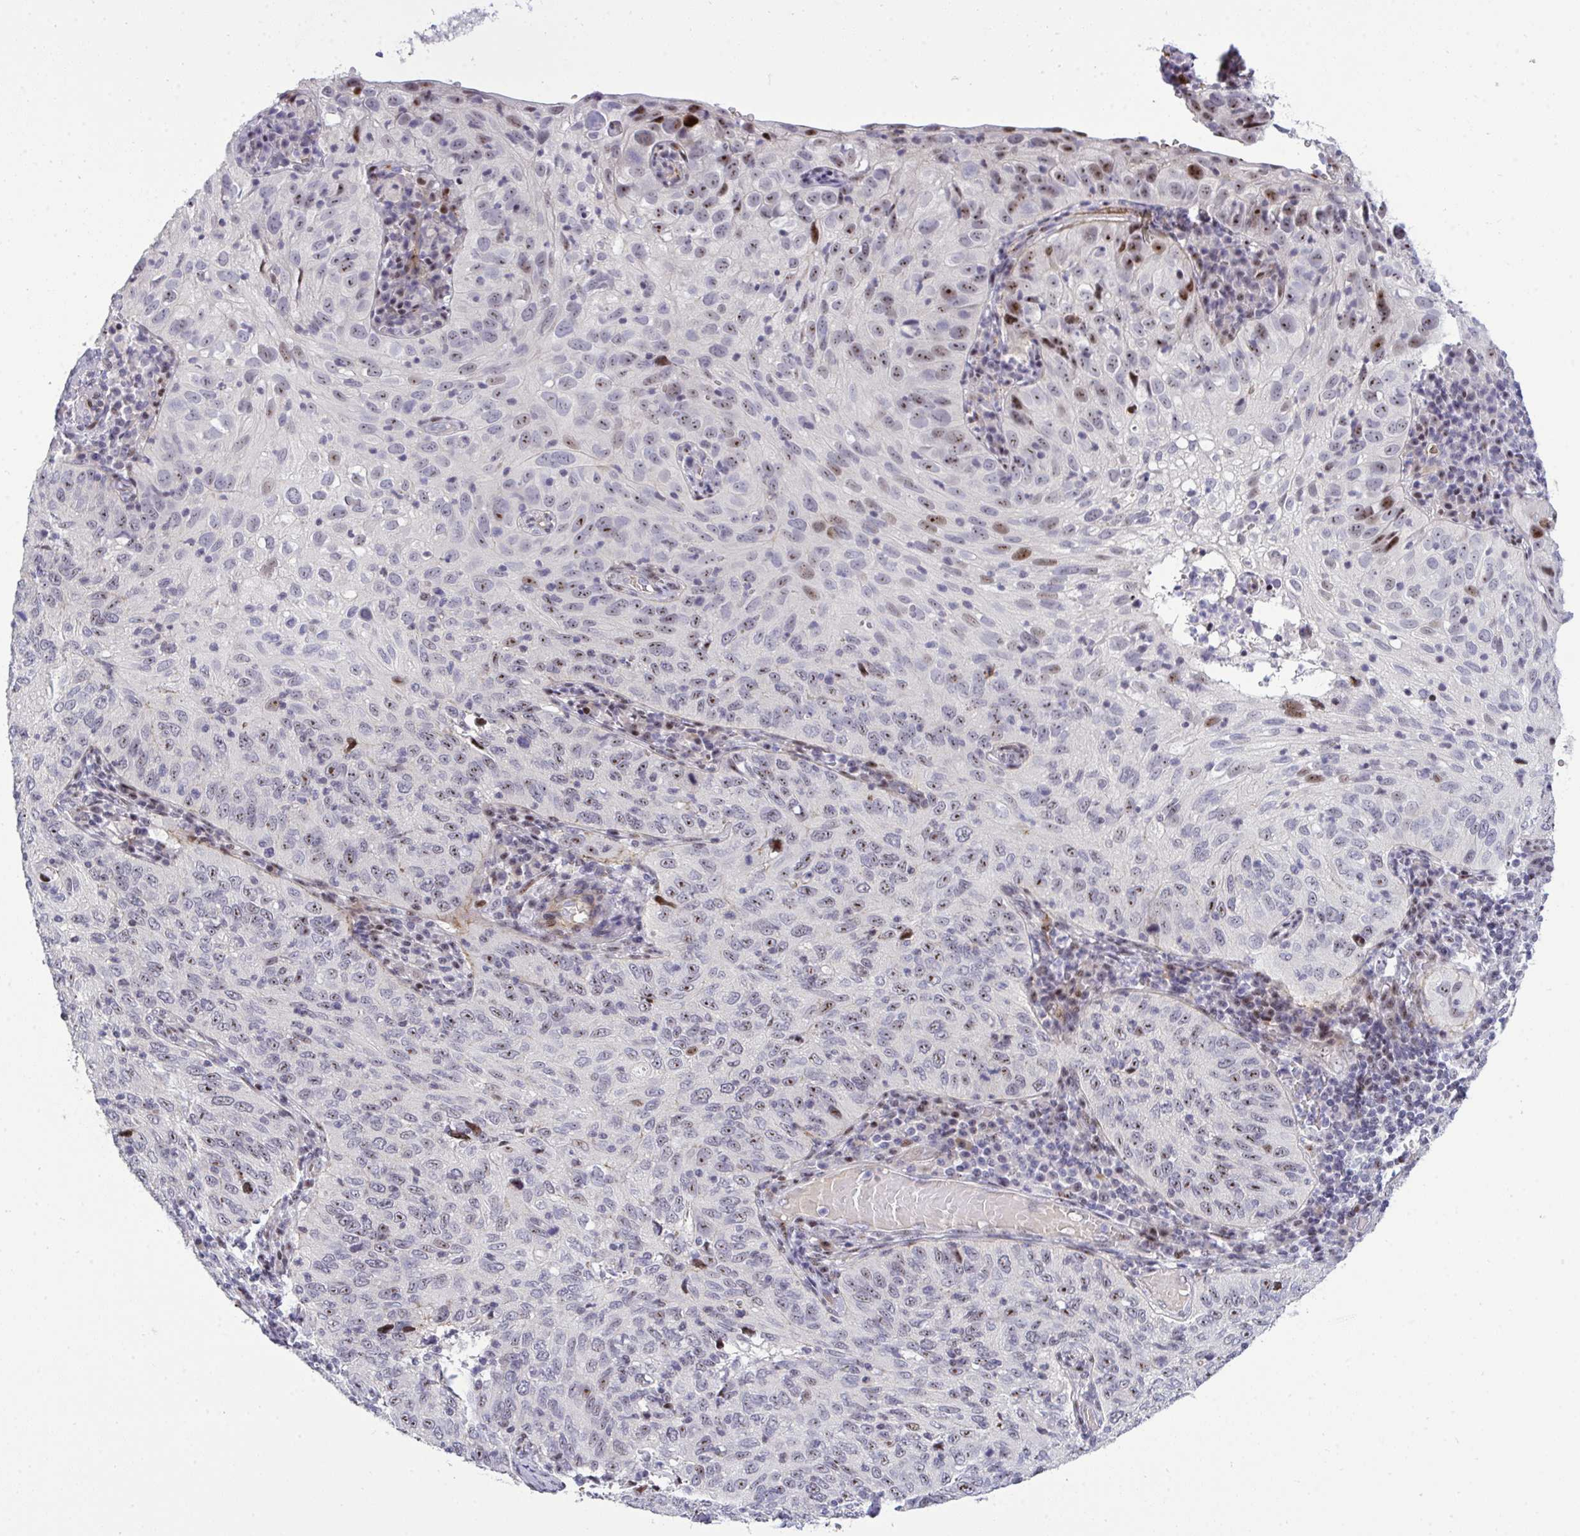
{"staining": {"intensity": "weak", "quantity": "25%-75%", "location": "nuclear"}, "tissue": "cervical cancer", "cell_type": "Tumor cells", "image_type": "cancer", "snomed": [{"axis": "morphology", "description": "Squamous cell carcinoma, NOS"}, {"axis": "topography", "description": "Cervix"}], "caption": "Human squamous cell carcinoma (cervical) stained with a brown dye exhibits weak nuclear positive positivity in approximately 25%-75% of tumor cells.", "gene": "PLPPR3", "patient": {"sex": "female", "age": 52}}